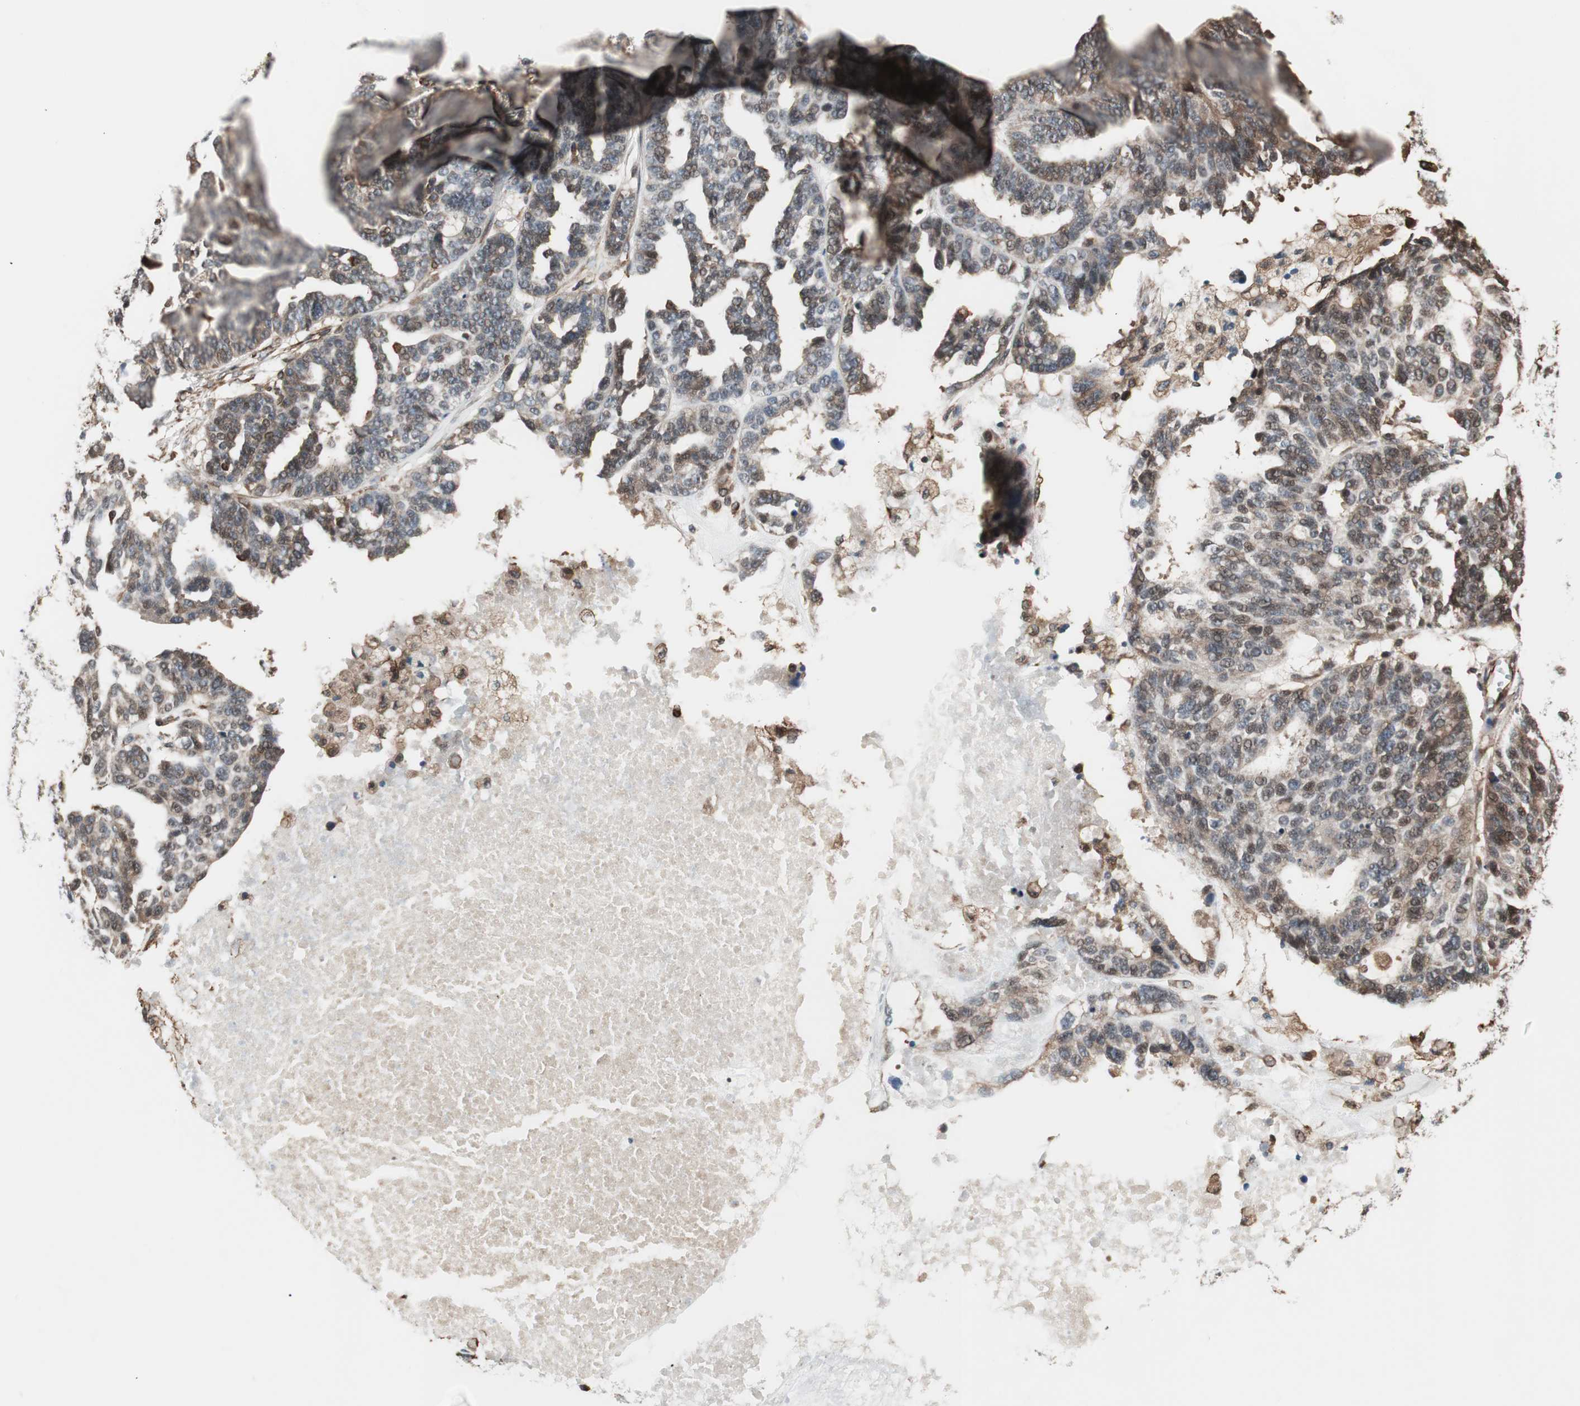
{"staining": {"intensity": "weak", "quantity": "25%-75%", "location": "cytoplasmic/membranous,nuclear"}, "tissue": "ovarian cancer", "cell_type": "Tumor cells", "image_type": "cancer", "snomed": [{"axis": "morphology", "description": "Cystadenocarcinoma, serous, NOS"}, {"axis": "topography", "description": "Ovary"}], "caption": "Approximately 25%-75% of tumor cells in serous cystadenocarcinoma (ovarian) exhibit weak cytoplasmic/membranous and nuclear protein positivity as visualized by brown immunohistochemical staining.", "gene": "MAD2L2", "patient": {"sex": "female", "age": 59}}